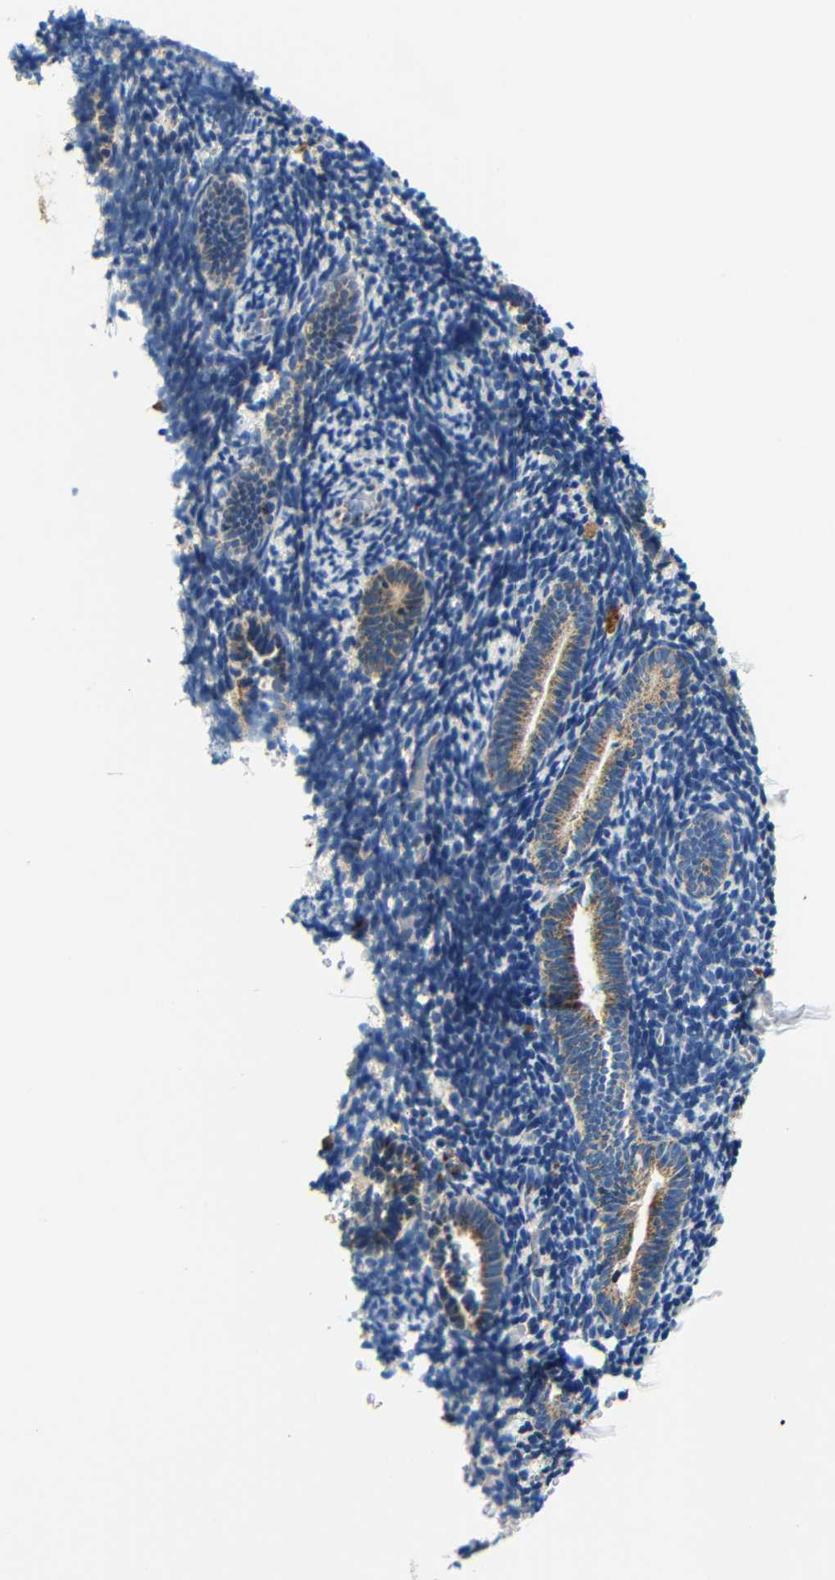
{"staining": {"intensity": "negative", "quantity": "none", "location": "none"}, "tissue": "endometrium", "cell_type": "Cells in endometrial stroma", "image_type": "normal", "snomed": [{"axis": "morphology", "description": "Normal tissue, NOS"}, {"axis": "topography", "description": "Endometrium"}], "caption": "This is an immunohistochemistry (IHC) micrograph of normal human endometrium. There is no positivity in cells in endometrial stroma.", "gene": "GALNT18", "patient": {"sex": "female", "age": 51}}